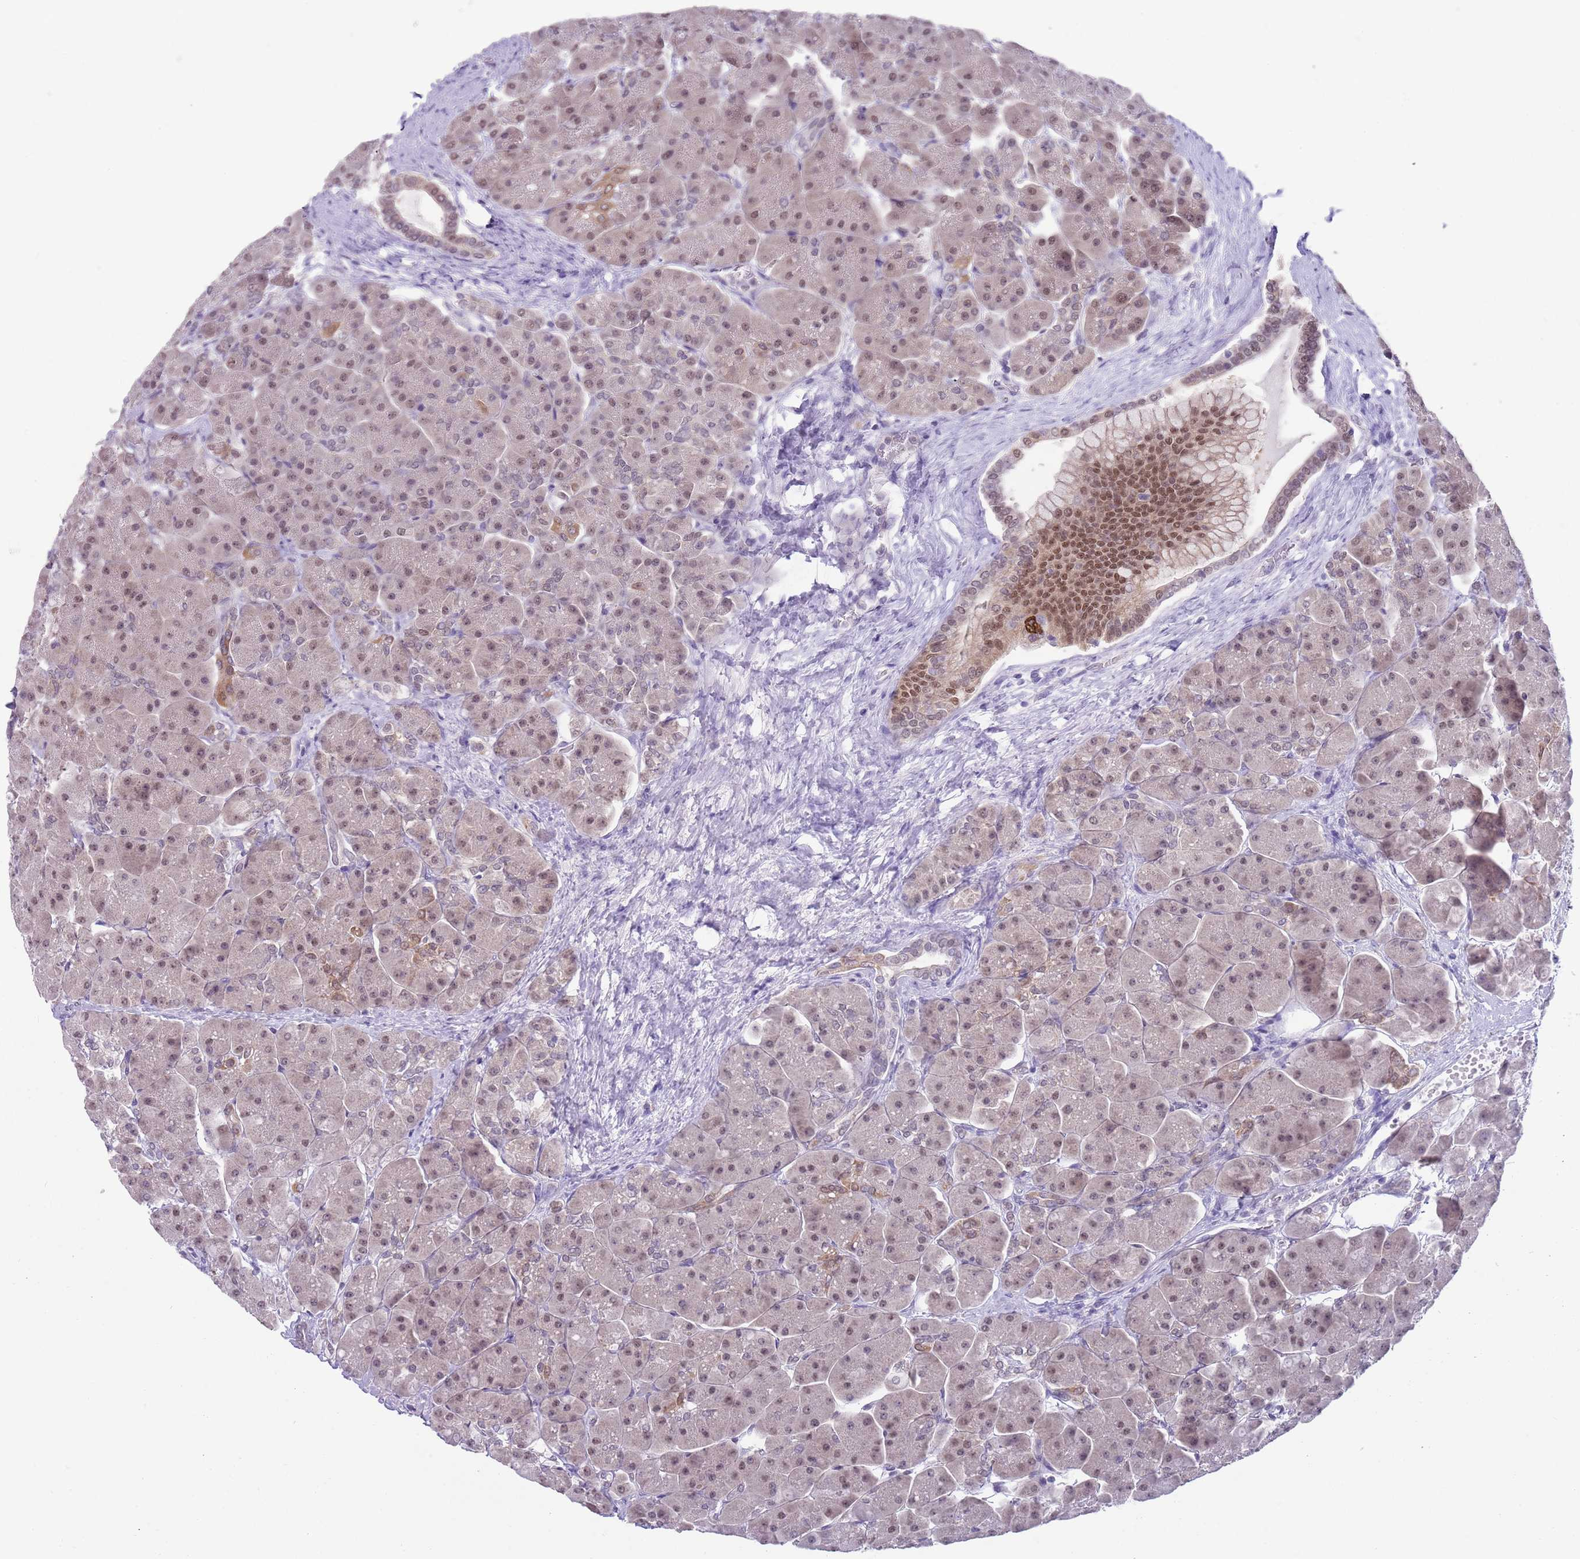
{"staining": {"intensity": "moderate", "quantity": ">75%", "location": "nuclear"}, "tissue": "pancreas", "cell_type": "Exocrine glandular cells", "image_type": "normal", "snomed": [{"axis": "morphology", "description": "Normal tissue, NOS"}, {"axis": "topography", "description": "Pancreas"}], "caption": "Immunohistochemistry (IHC) staining of benign pancreas, which displays medium levels of moderate nuclear expression in approximately >75% of exocrine glandular cells indicating moderate nuclear protein staining. The staining was performed using DAB (brown) for protein detection and nuclei were counterstained in hematoxylin (blue).", "gene": "SEPHS2", "patient": {"sex": "male", "age": 66}}